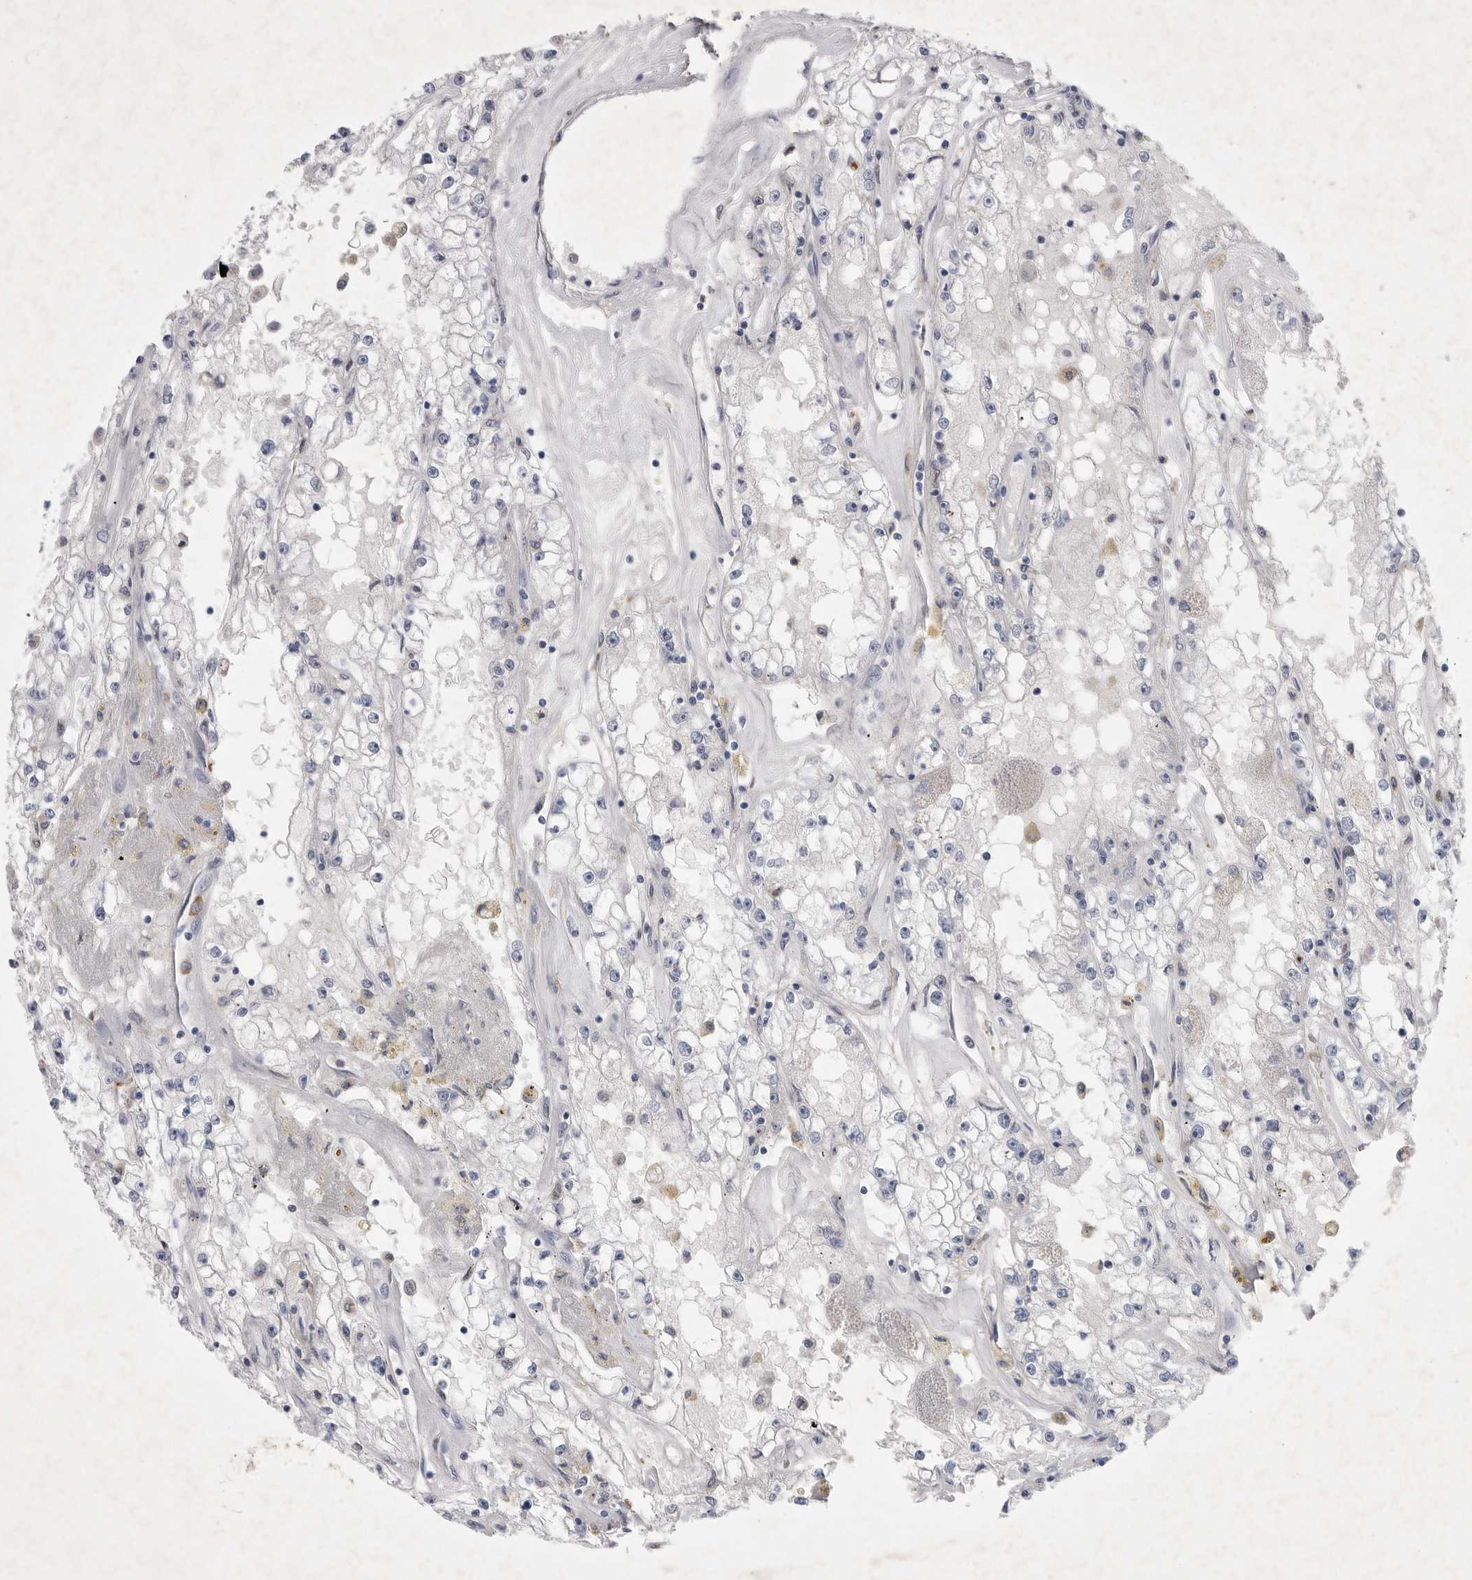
{"staining": {"intensity": "negative", "quantity": "none", "location": "none"}, "tissue": "renal cancer", "cell_type": "Tumor cells", "image_type": "cancer", "snomed": [{"axis": "morphology", "description": "Adenocarcinoma, NOS"}, {"axis": "topography", "description": "Kidney"}], "caption": "This is an immunohistochemistry (IHC) micrograph of renal adenocarcinoma. There is no positivity in tumor cells.", "gene": "SIGLEC10", "patient": {"sex": "male", "age": 56}}